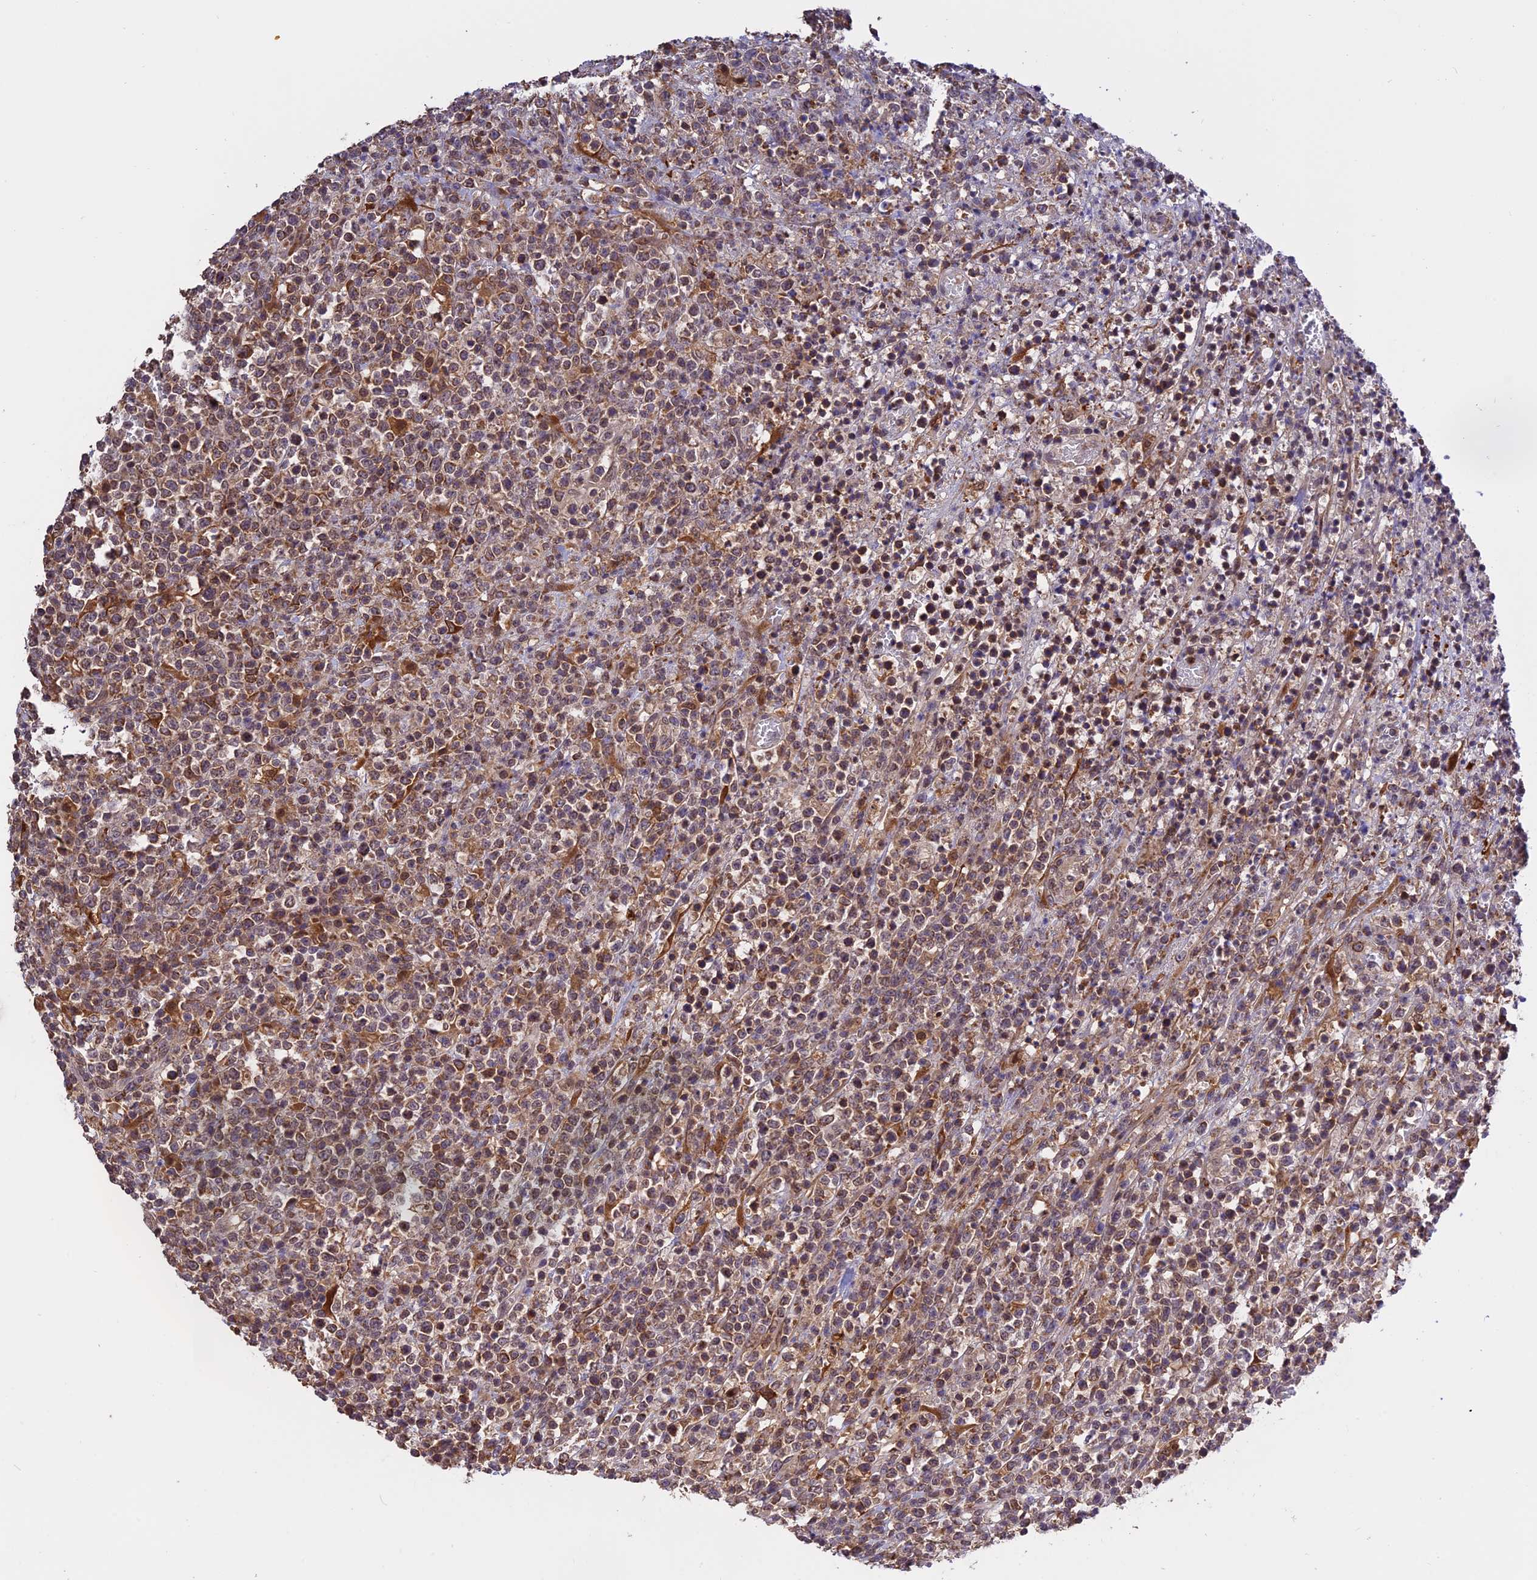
{"staining": {"intensity": "moderate", "quantity": "25%-75%", "location": "cytoplasmic/membranous"}, "tissue": "lymphoma", "cell_type": "Tumor cells", "image_type": "cancer", "snomed": [{"axis": "morphology", "description": "Malignant lymphoma, non-Hodgkin's type, High grade"}, {"axis": "topography", "description": "Colon"}], "caption": "High-power microscopy captured an IHC histopathology image of lymphoma, revealing moderate cytoplasmic/membranous staining in about 25%-75% of tumor cells. (DAB (3,3'-diaminobenzidine) IHC with brightfield microscopy, high magnification).", "gene": "MNS1", "patient": {"sex": "female", "age": 53}}